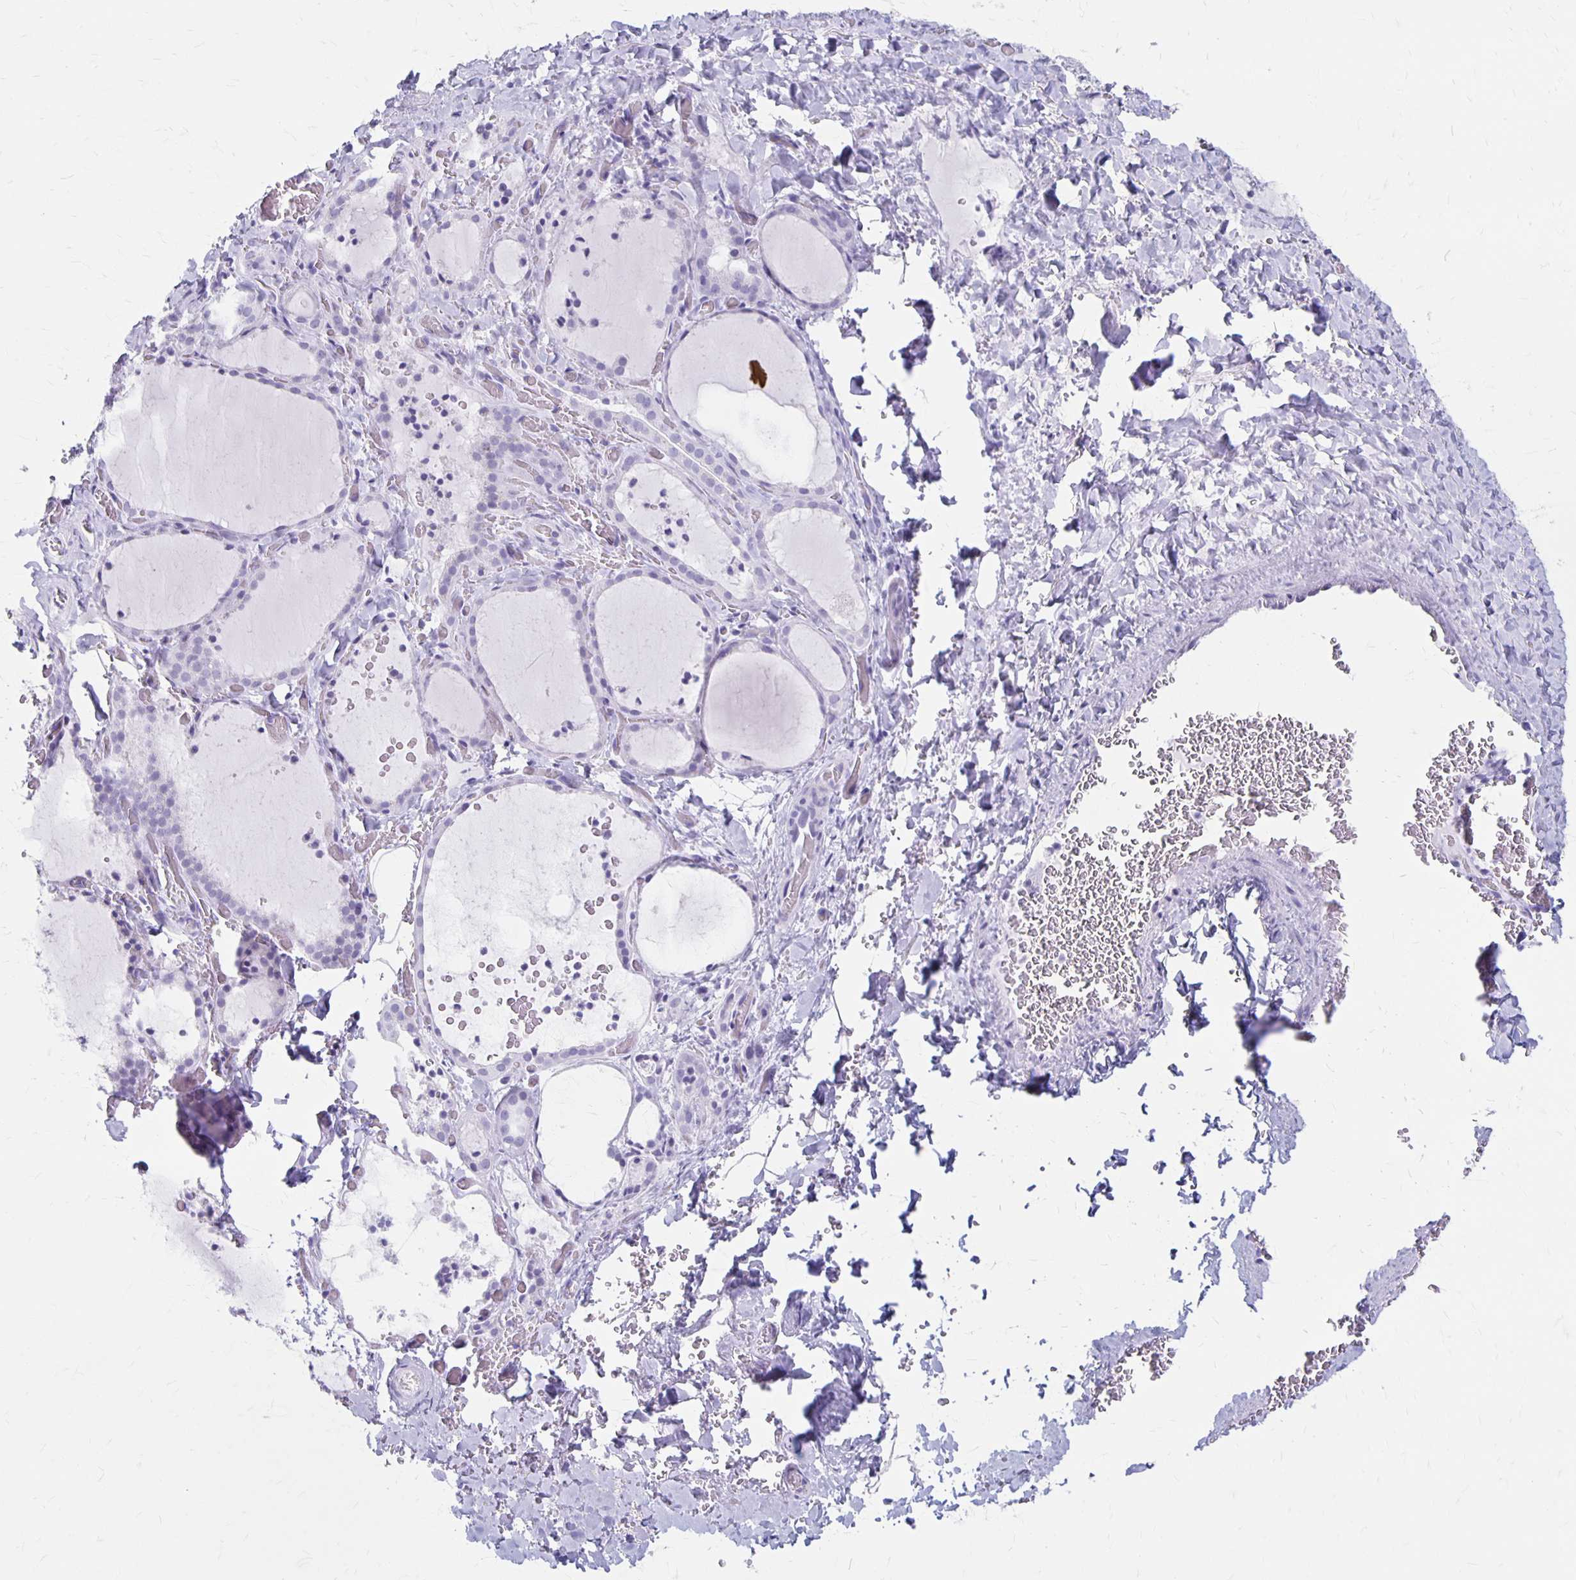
{"staining": {"intensity": "negative", "quantity": "none", "location": "none"}, "tissue": "thyroid gland", "cell_type": "Glandular cells", "image_type": "normal", "snomed": [{"axis": "morphology", "description": "Normal tissue, NOS"}, {"axis": "topography", "description": "Thyroid gland"}], "caption": "There is no significant expression in glandular cells of thyroid gland. (Brightfield microscopy of DAB immunohistochemistry (IHC) at high magnification).", "gene": "MAGEC2", "patient": {"sex": "female", "age": 22}}